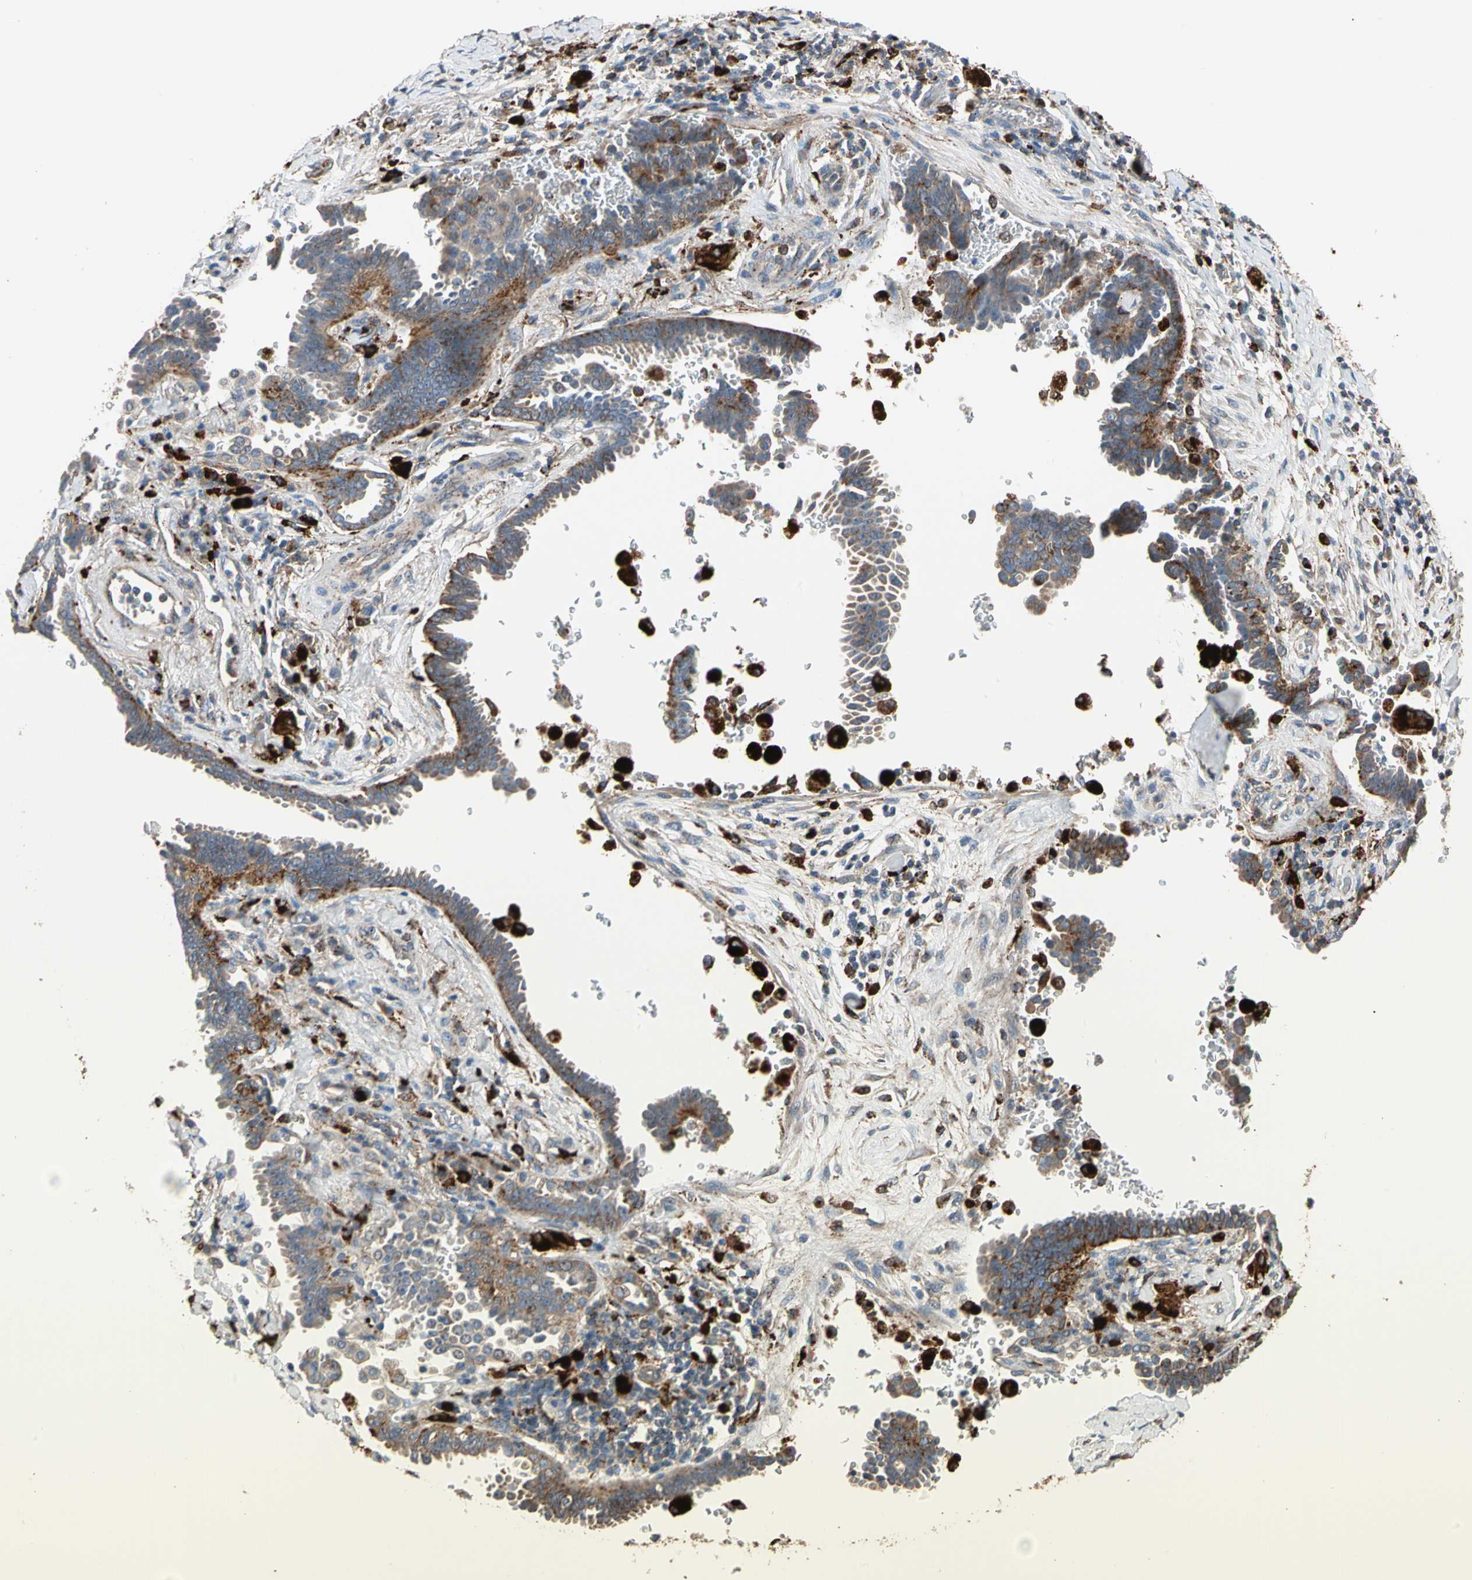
{"staining": {"intensity": "moderate", "quantity": "25%-75%", "location": "cytoplasmic/membranous"}, "tissue": "lung cancer", "cell_type": "Tumor cells", "image_type": "cancer", "snomed": [{"axis": "morphology", "description": "Adenocarcinoma, NOS"}, {"axis": "topography", "description": "Lung"}], "caption": "Tumor cells exhibit medium levels of moderate cytoplasmic/membranous positivity in approximately 25%-75% of cells in lung cancer.", "gene": "GM2A", "patient": {"sex": "female", "age": 64}}